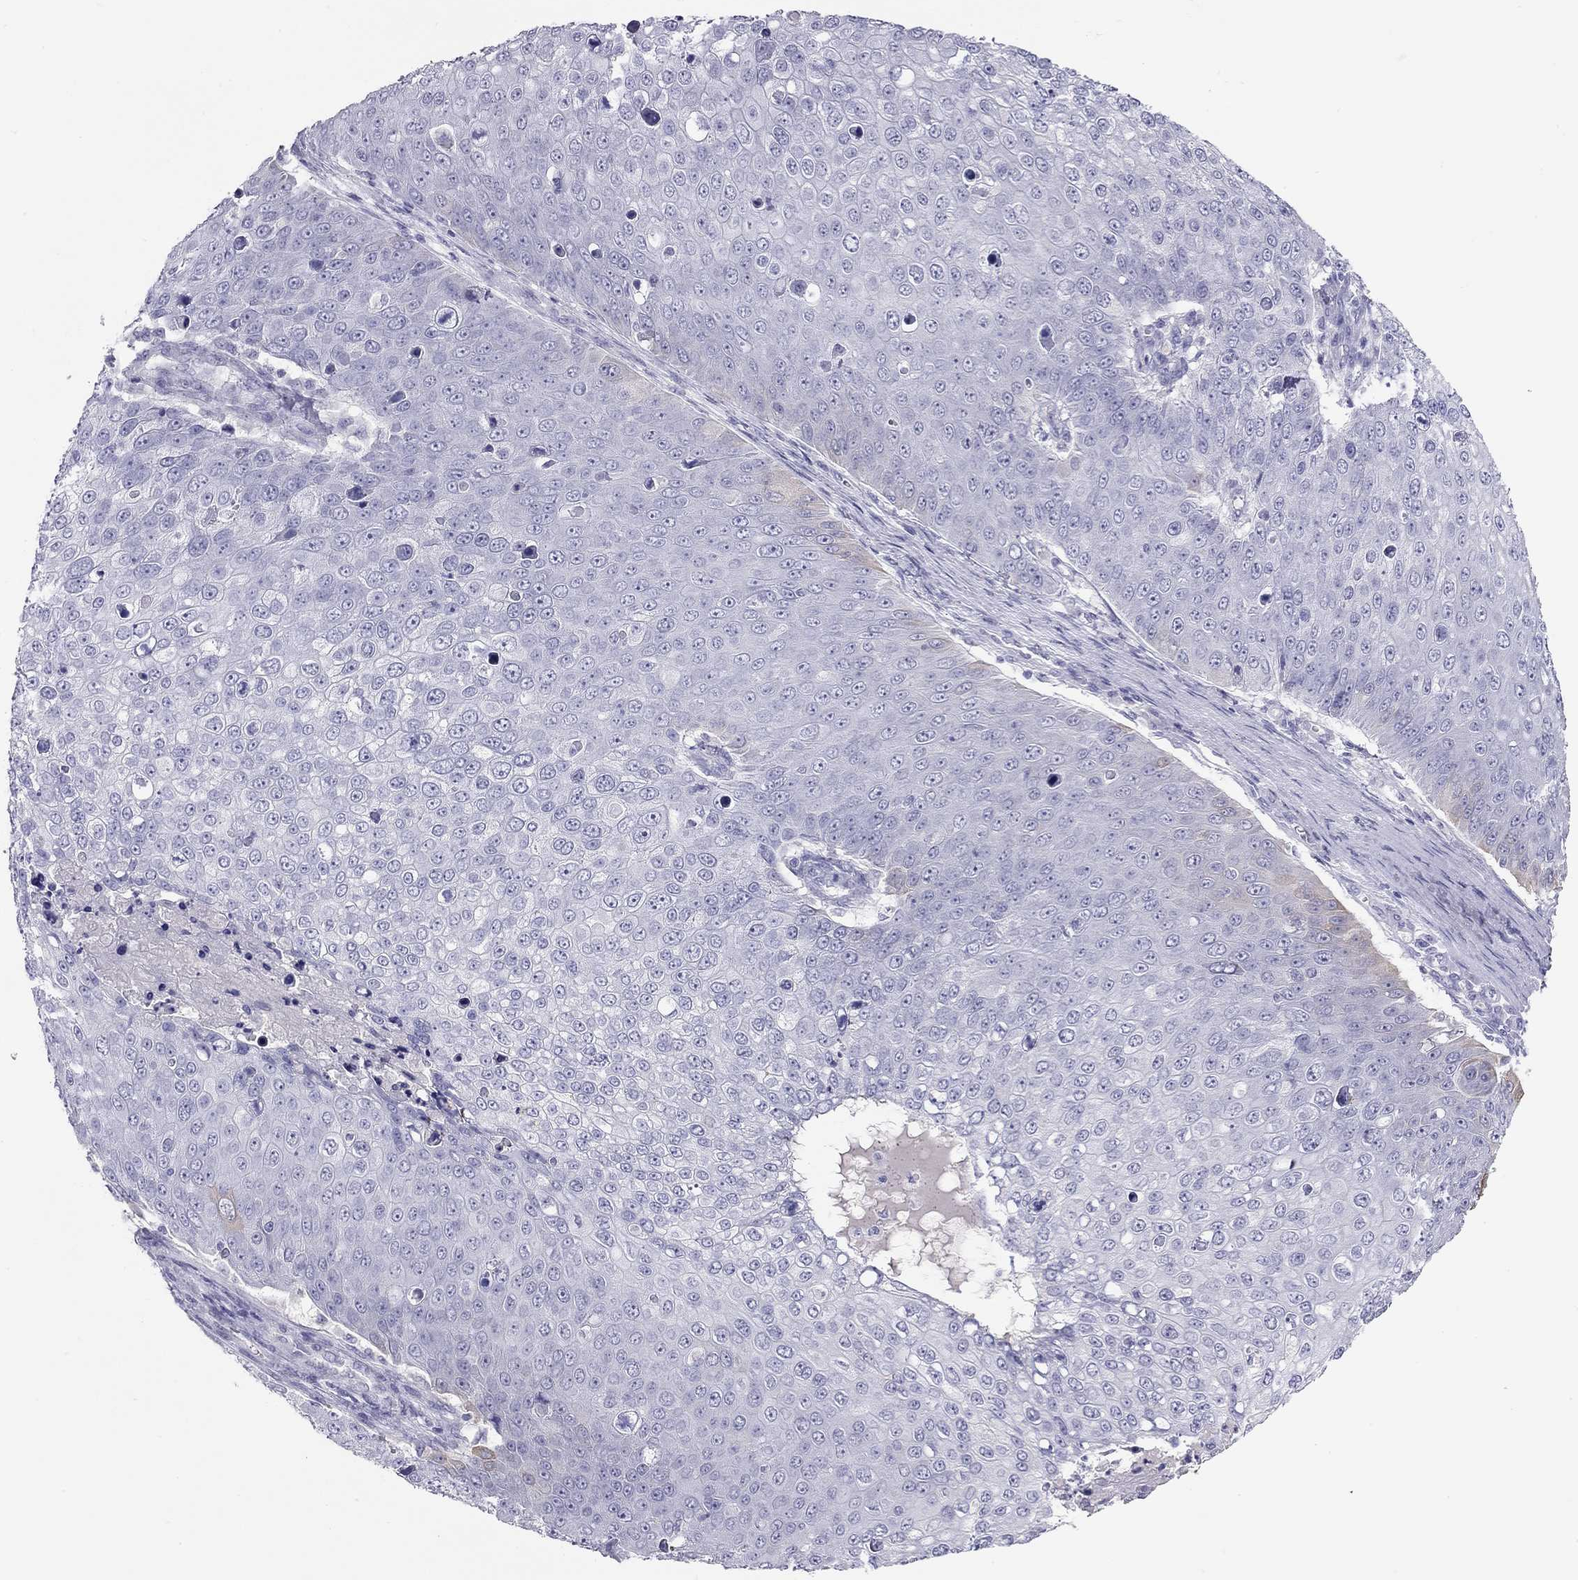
{"staining": {"intensity": "negative", "quantity": "none", "location": "none"}, "tissue": "skin cancer", "cell_type": "Tumor cells", "image_type": "cancer", "snomed": [{"axis": "morphology", "description": "Squamous cell carcinoma, NOS"}, {"axis": "topography", "description": "Skin"}], "caption": "IHC of human squamous cell carcinoma (skin) exhibits no expression in tumor cells. (DAB (3,3'-diaminobenzidine) immunohistochemistry (IHC) visualized using brightfield microscopy, high magnification).", "gene": "KCNV2", "patient": {"sex": "male", "age": 71}}